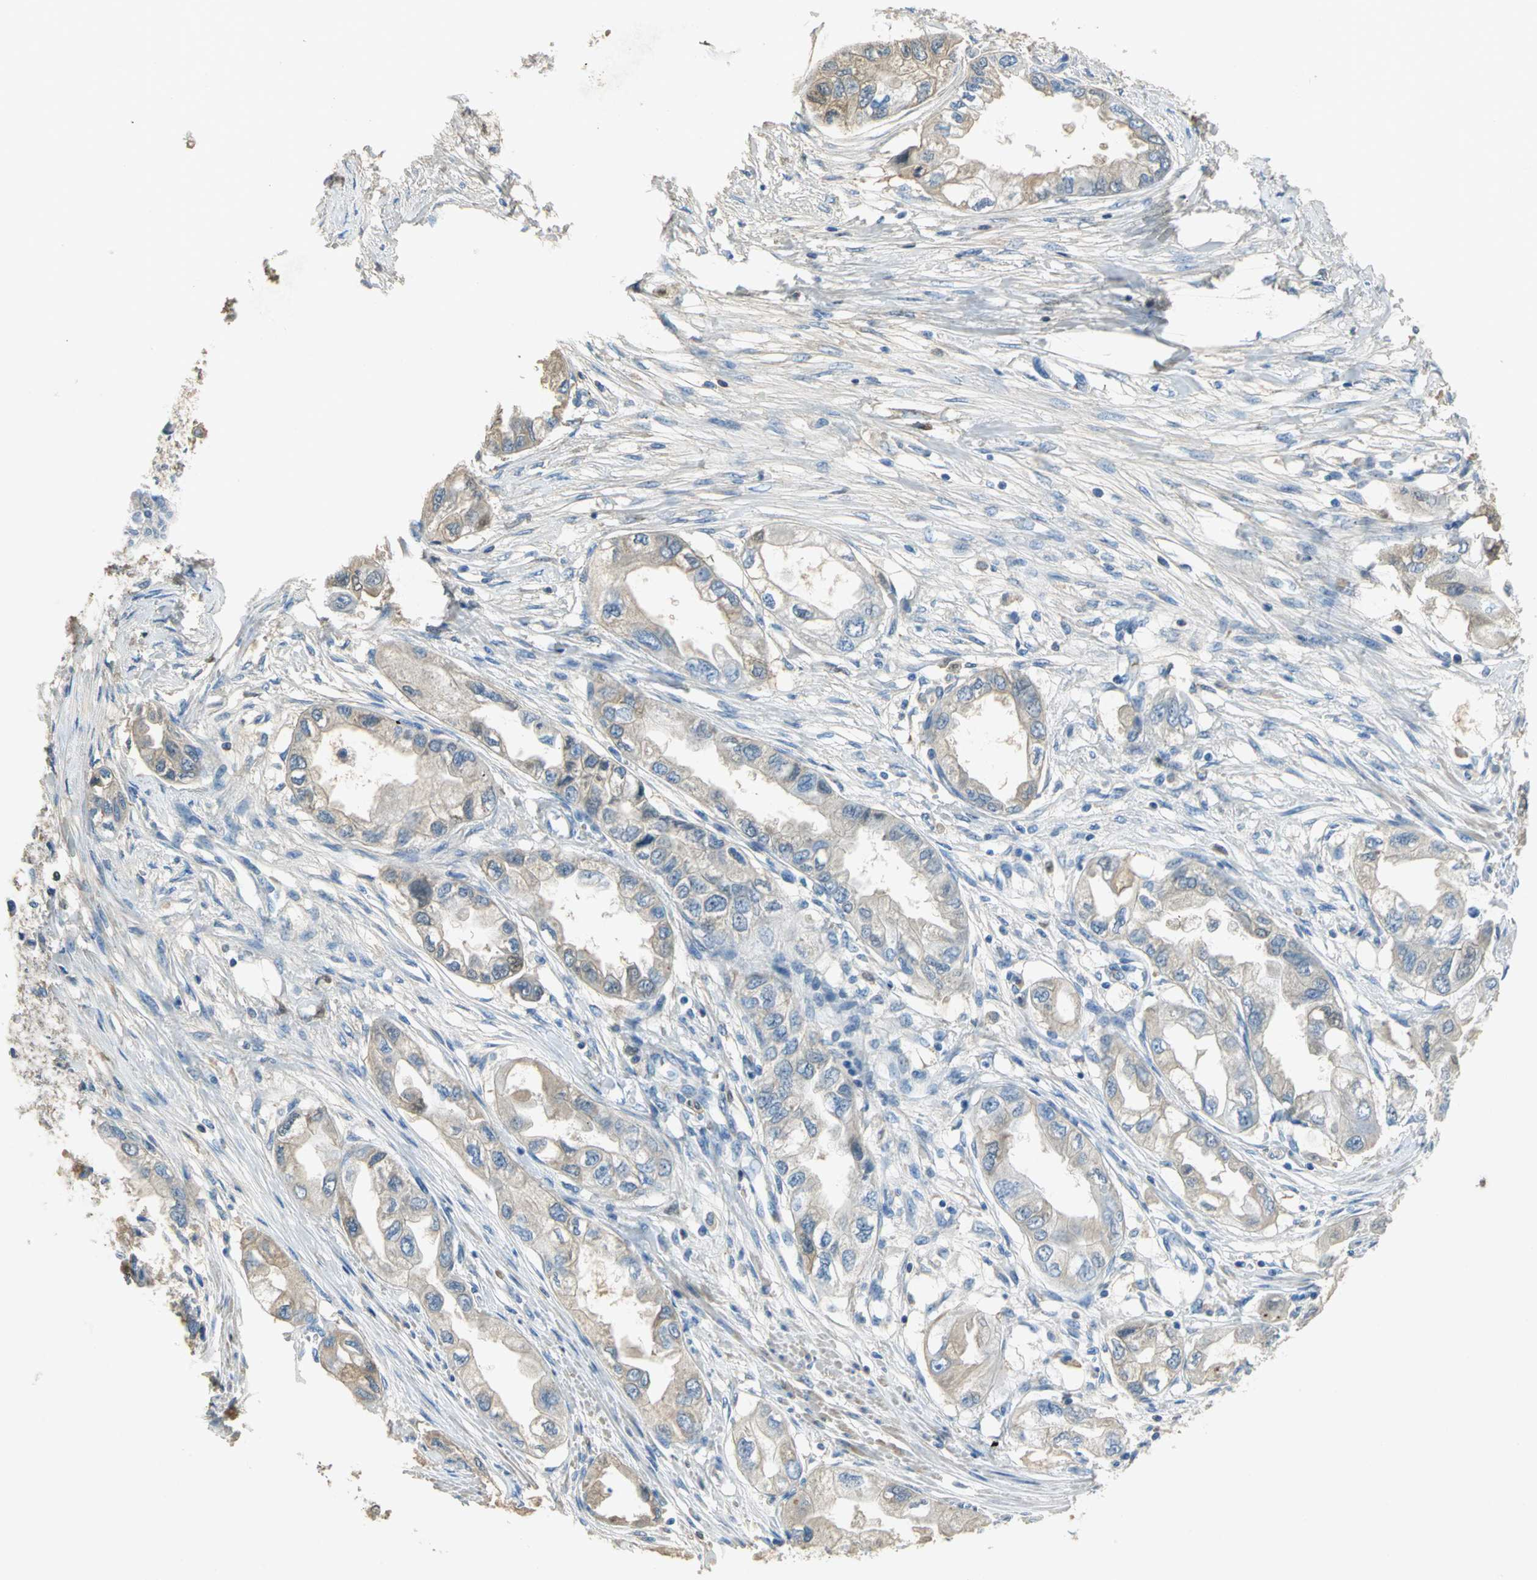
{"staining": {"intensity": "moderate", "quantity": ">75%", "location": "cytoplasmic/membranous"}, "tissue": "endometrial cancer", "cell_type": "Tumor cells", "image_type": "cancer", "snomed": [{"axis": "morphology", "description": "Adenocarcinoma, NOS"}, {"axis": "topography", "description": "Endometrium"}], "caption": "Immunohistochemical staining of adenocarcinoma (endometrial) displays medium levels of moderate cytoplasmic/membranous expression in about >75% of tumor cells.", "gene": "GYG2", "patient": {"sex": "female", "age": 67}}